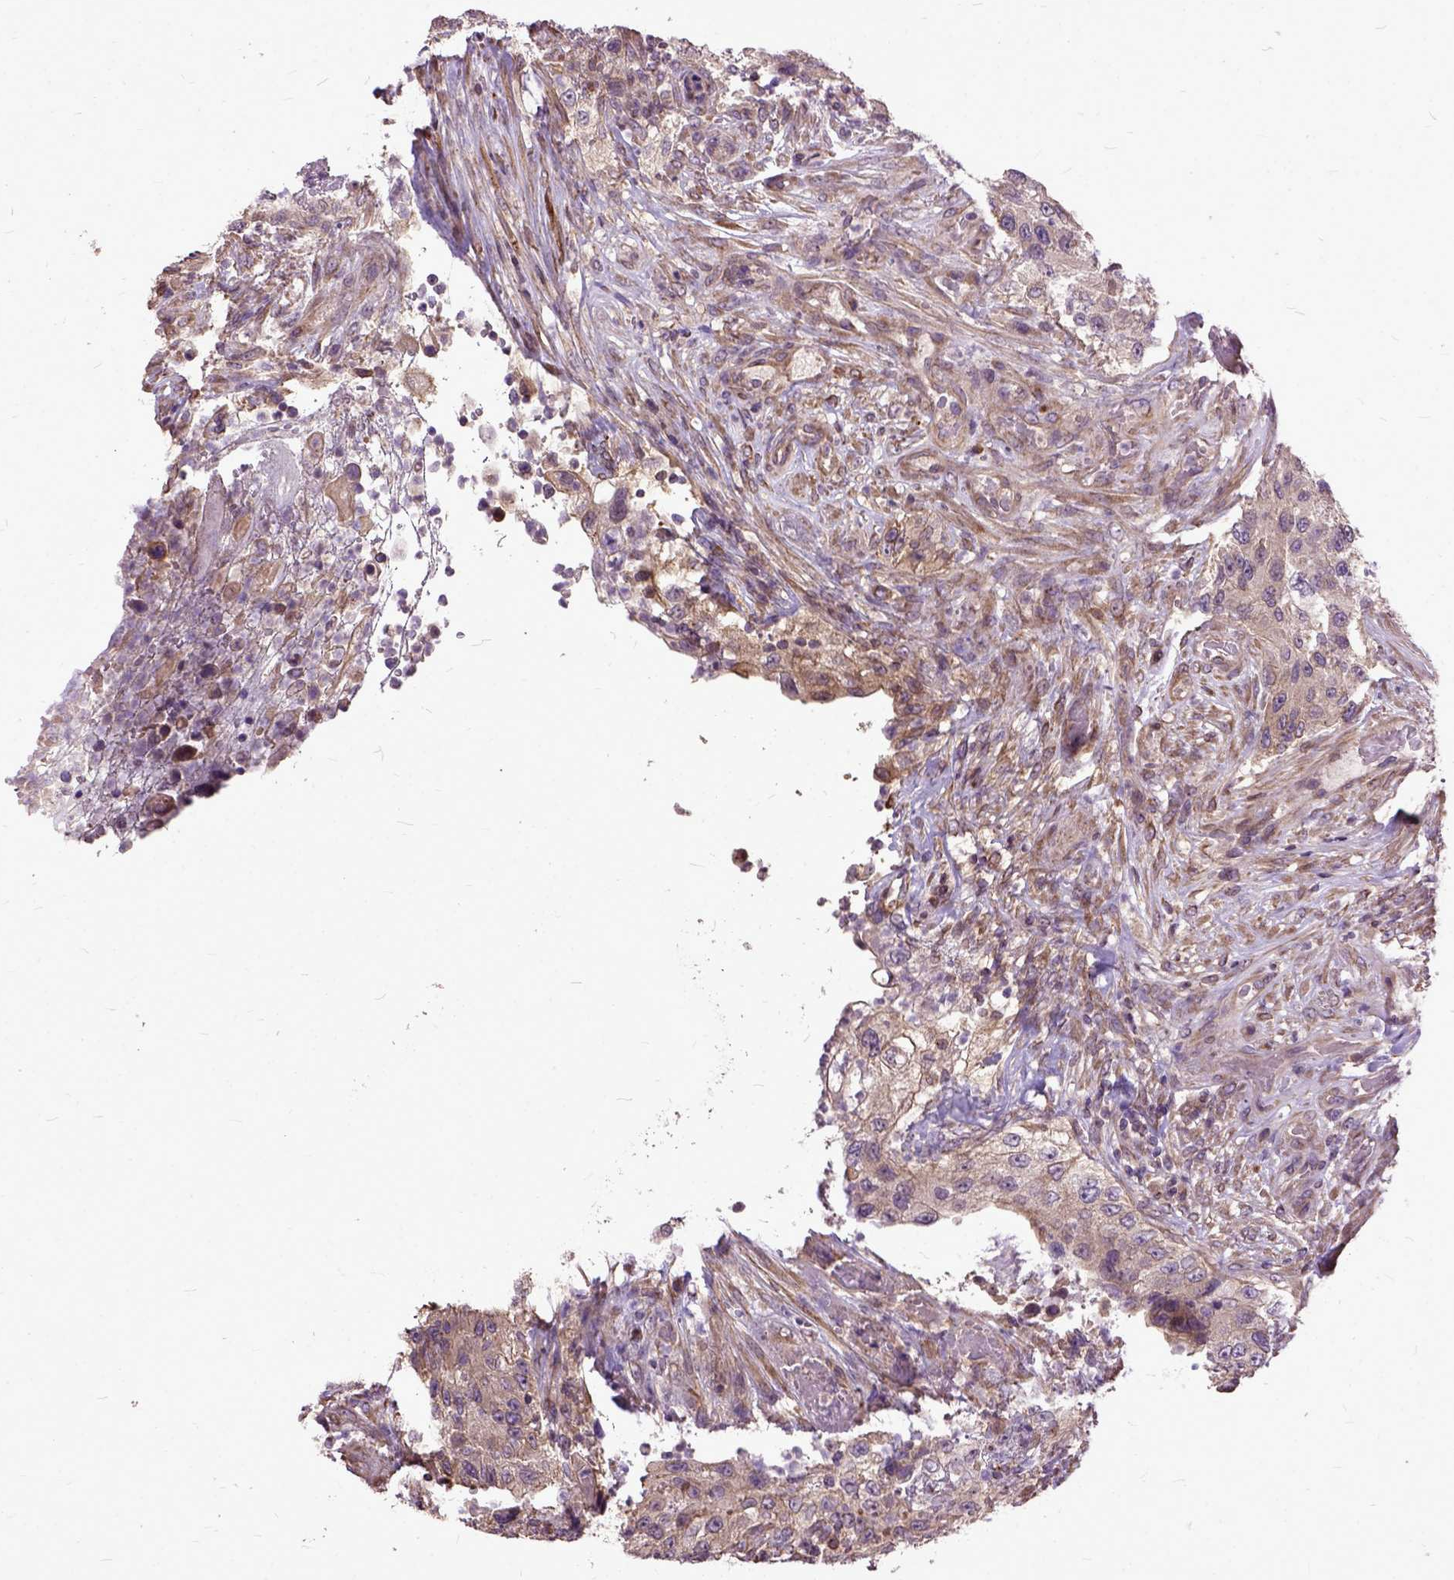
{"staining": {"intensity": "negative", "quantity": "none", "location": "none"}, "tissue": "urothelial cancer", "cell_type": "Tumor cells", "image_type": "cancer", "snomed": [{"axis": "morphology", "description": "Urothelial carcinoma, High grade"}, {"axis": "topography", "description": "Urinary bladder"}], "caption": "DAB (3,3'-diaminobenzidine) immunohistochemical staining of high-grade urothelial carcinoma reveals no significant positivity in tumor cells.", "gene": "AREG", "patient": {"sex": "female", "age": 60}}